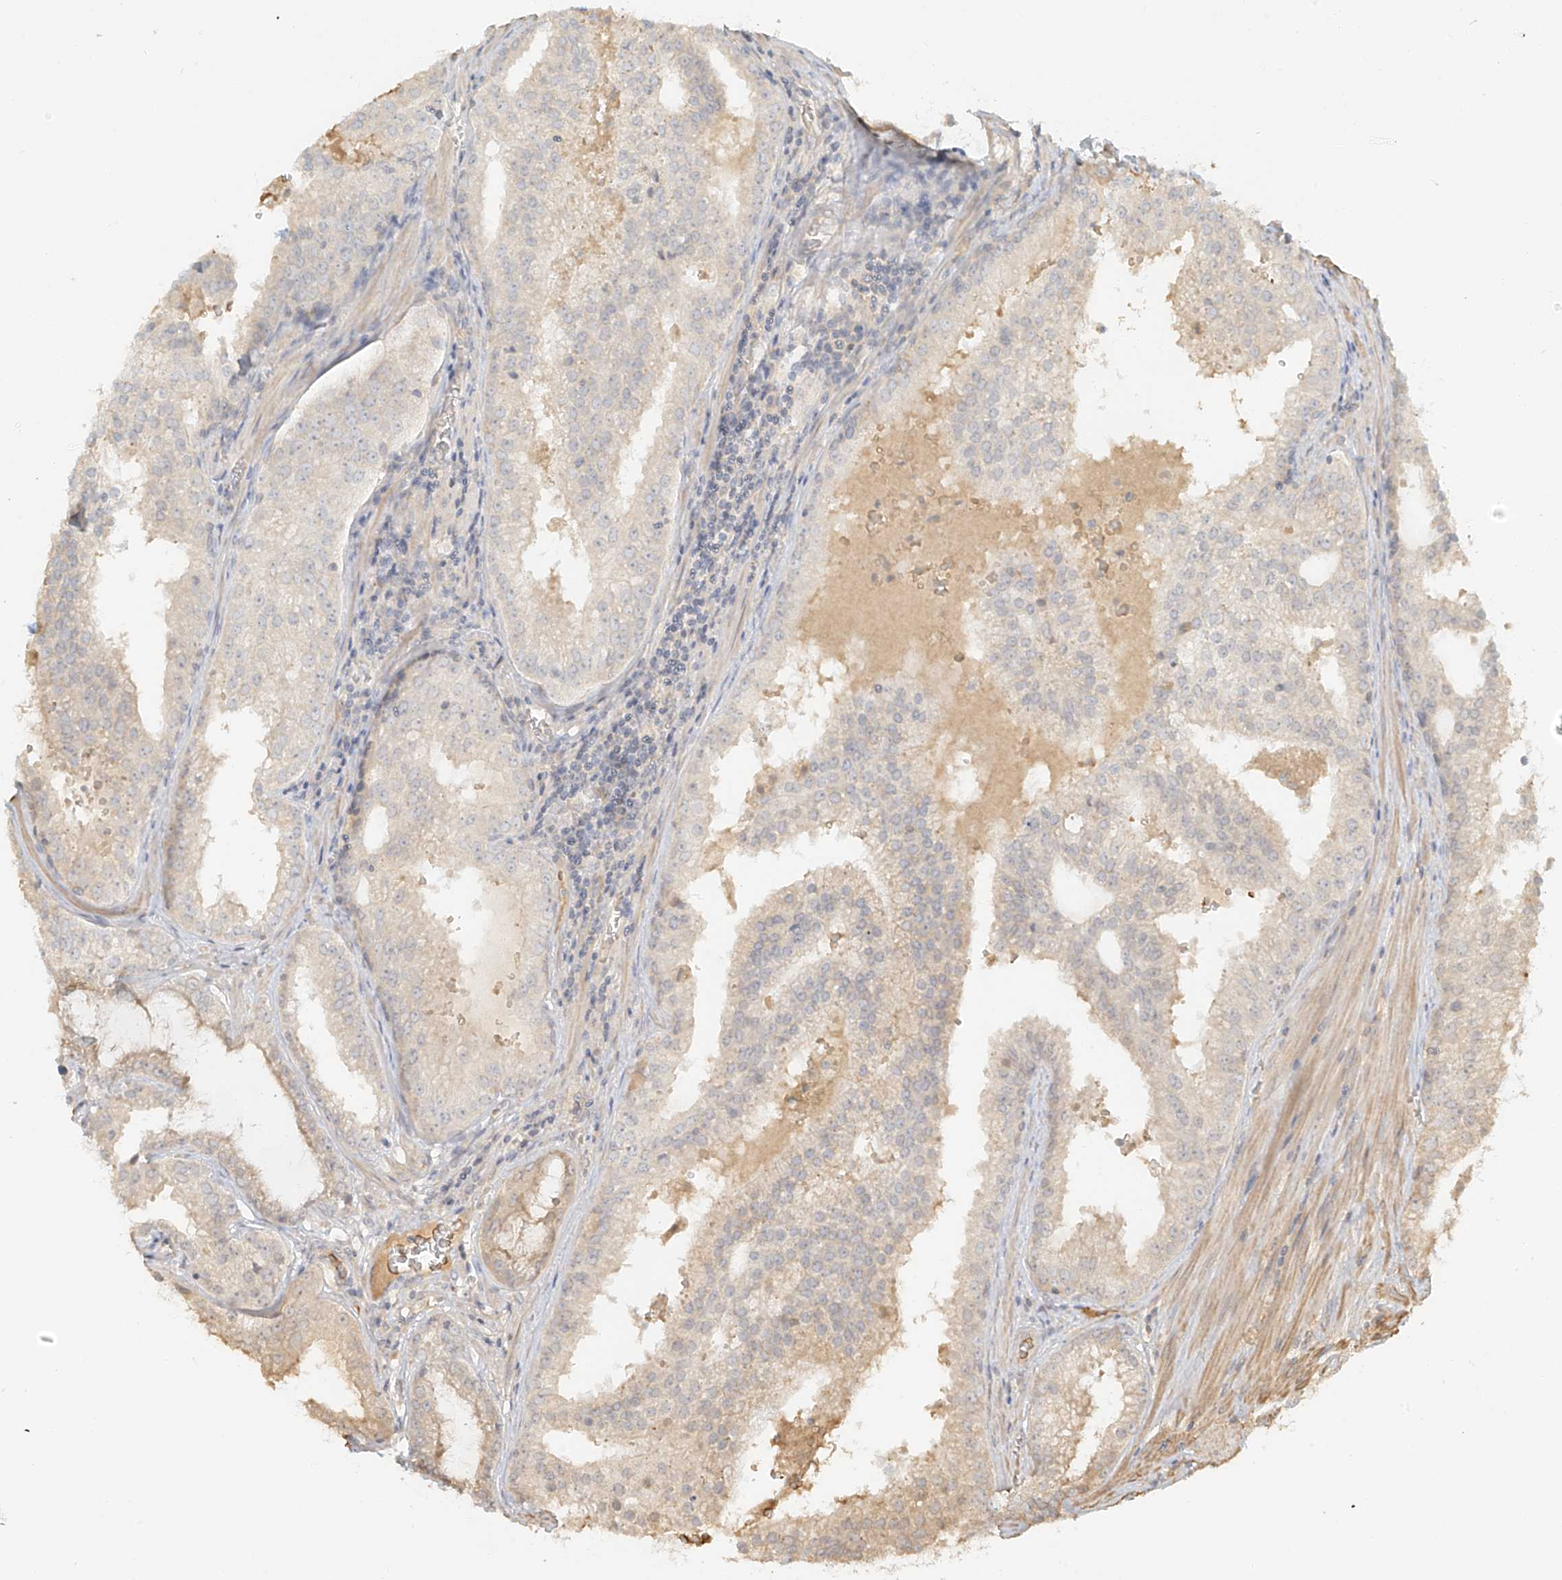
{"staining": {"intensity": "weak", "quantity": "25%-75%", "location": "cytoplasmic/membranous"}, "tissue": "prostate cancer", "cell_type": "Tumor cells", "image_type": "cancer", "snomed": [{"axis": "morphology", "description": "Adenocarcinoma, High grade"}, {"axis": "topography", "description": "Prostate"}], "caption": "Immunohistochemistry (IHC) histopathology image of human prostate cancer stained for a protein (brown), which displays low levels of weak cytoplasmic/membranous expression in about 25%-75% of tumor cells.", "gene": "UPK1B", "patient": {"sex": "male", "age": 68}}